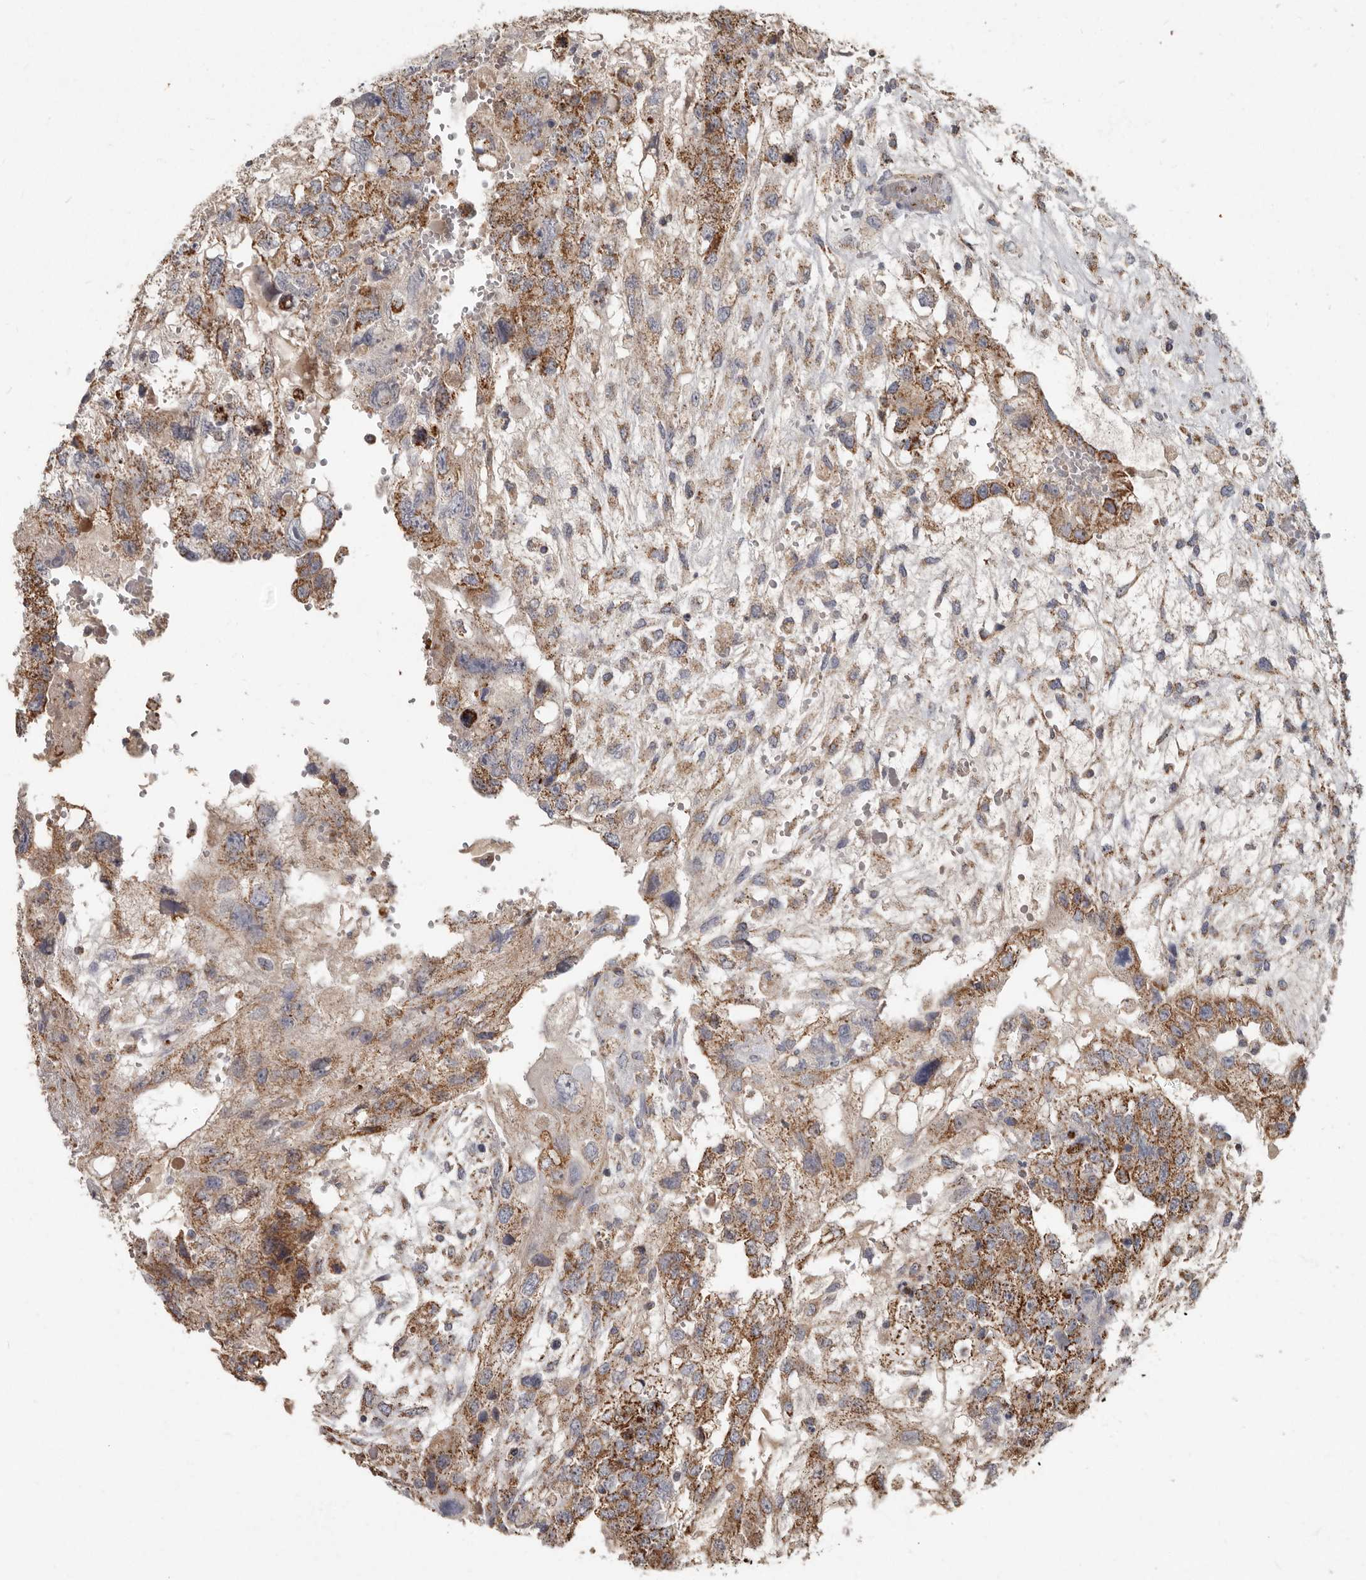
{"staining": {"intensity": "moderate", "quantity": ">75%", "location": "cytoplasmic/membranous"}, "tissue": "testis cancer", "cell_type": "Tumor cells", "image_type": "cancer", "snomed": [{"axis": "morphology", "description": "Carcinoma, Embryonal, NOS"}, {"axis": "topography", "description": "Testis"}], "caption": "A medium amount of moderate cytoplasmic/membranous staining is identified in approximately >75% of tumor cells in testis embryonal carcinoma tissue.", "gene": "KIF26B", "patient": {"sex": "male", "age": 36}}